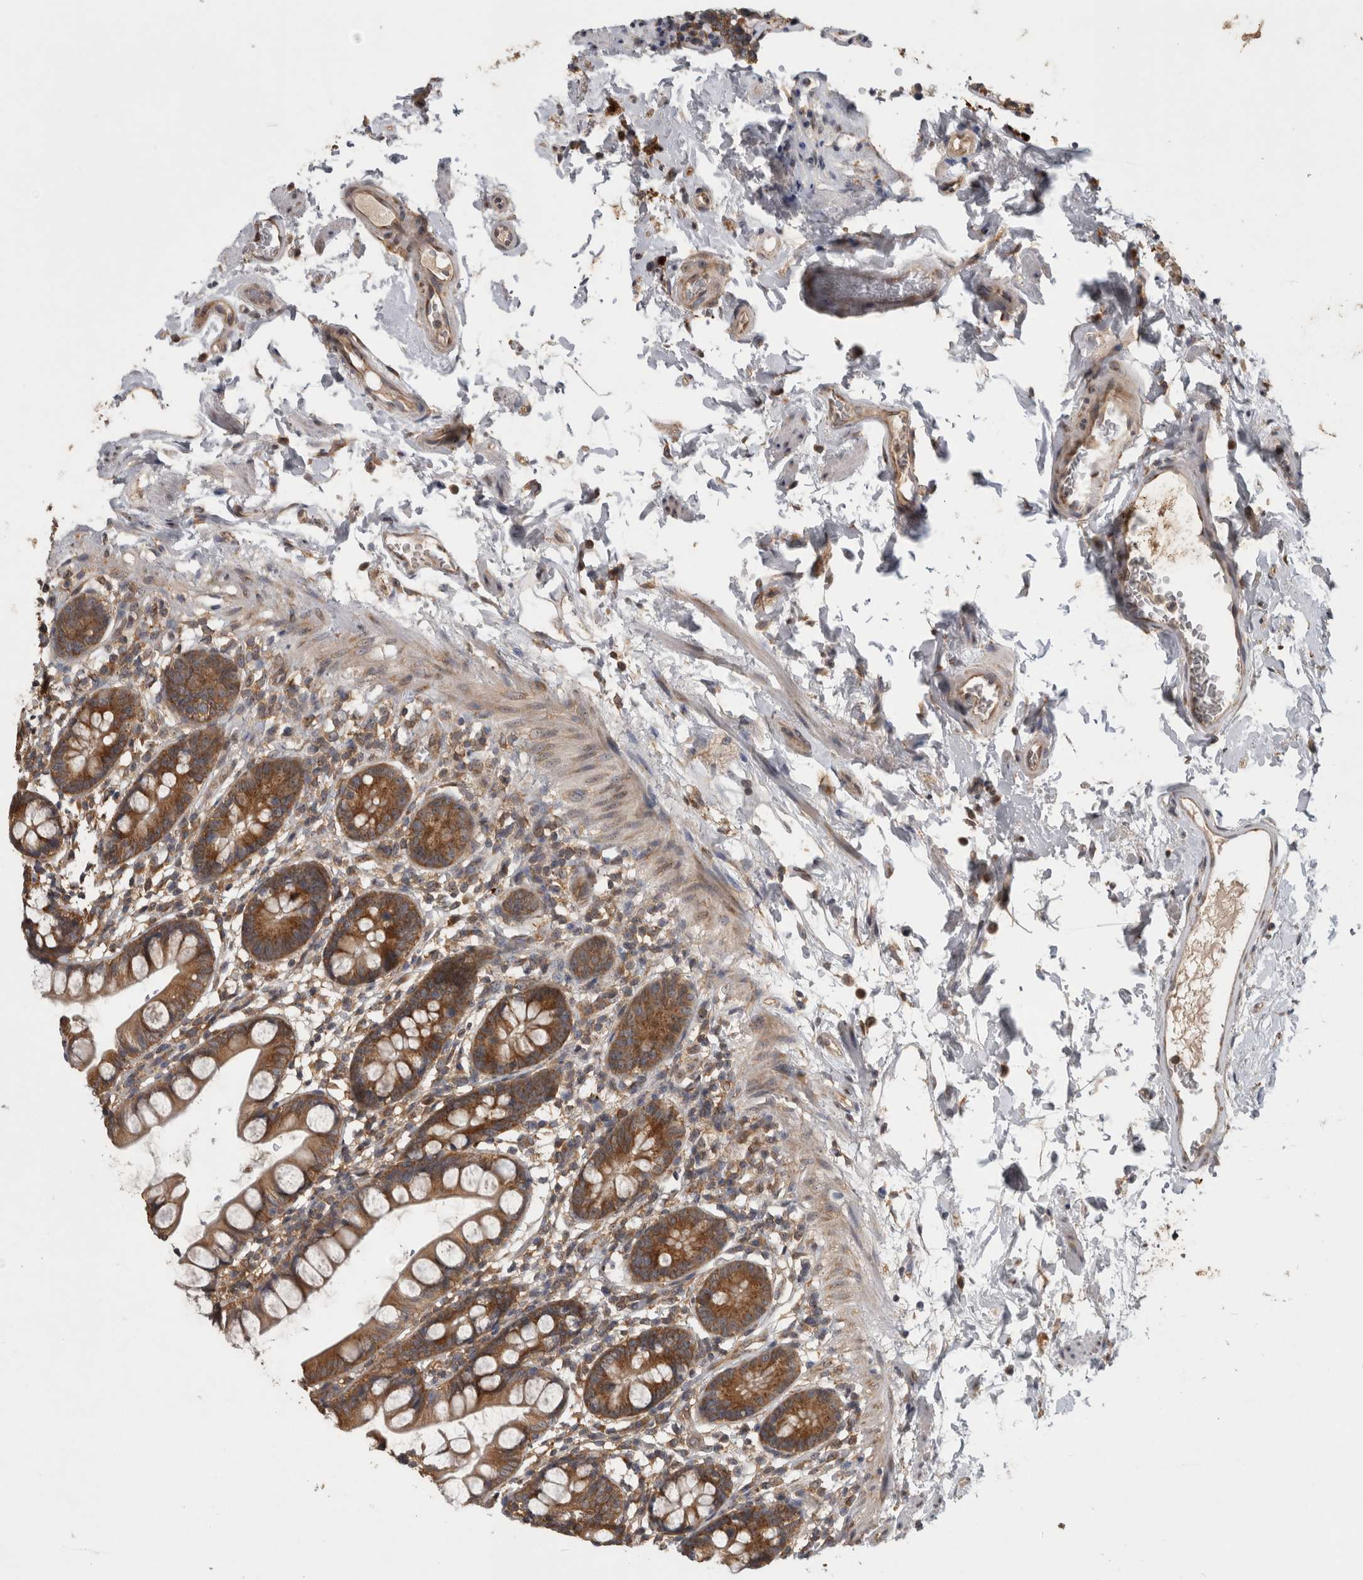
{"staining": {"intensity": "moderate", "quantity": ">75%", "location": "cytoplasmic/membranous"}, "tissue": "small intestine", "cell_type": "Glandular cells", "image_type": "normal", "snomed": [{"axis": "morphology", "description": "Normal tissue, NOS"}, {"axis": "topography", "description": "Small intestine"}], "caption": "Small intestine stained with a brown dye displays moderate cytoplasmic/membranous positive expression in approximately >75% of glandular cells.", "gene": "ATXN2", "patient": {"sex": "female", "age": 84}}